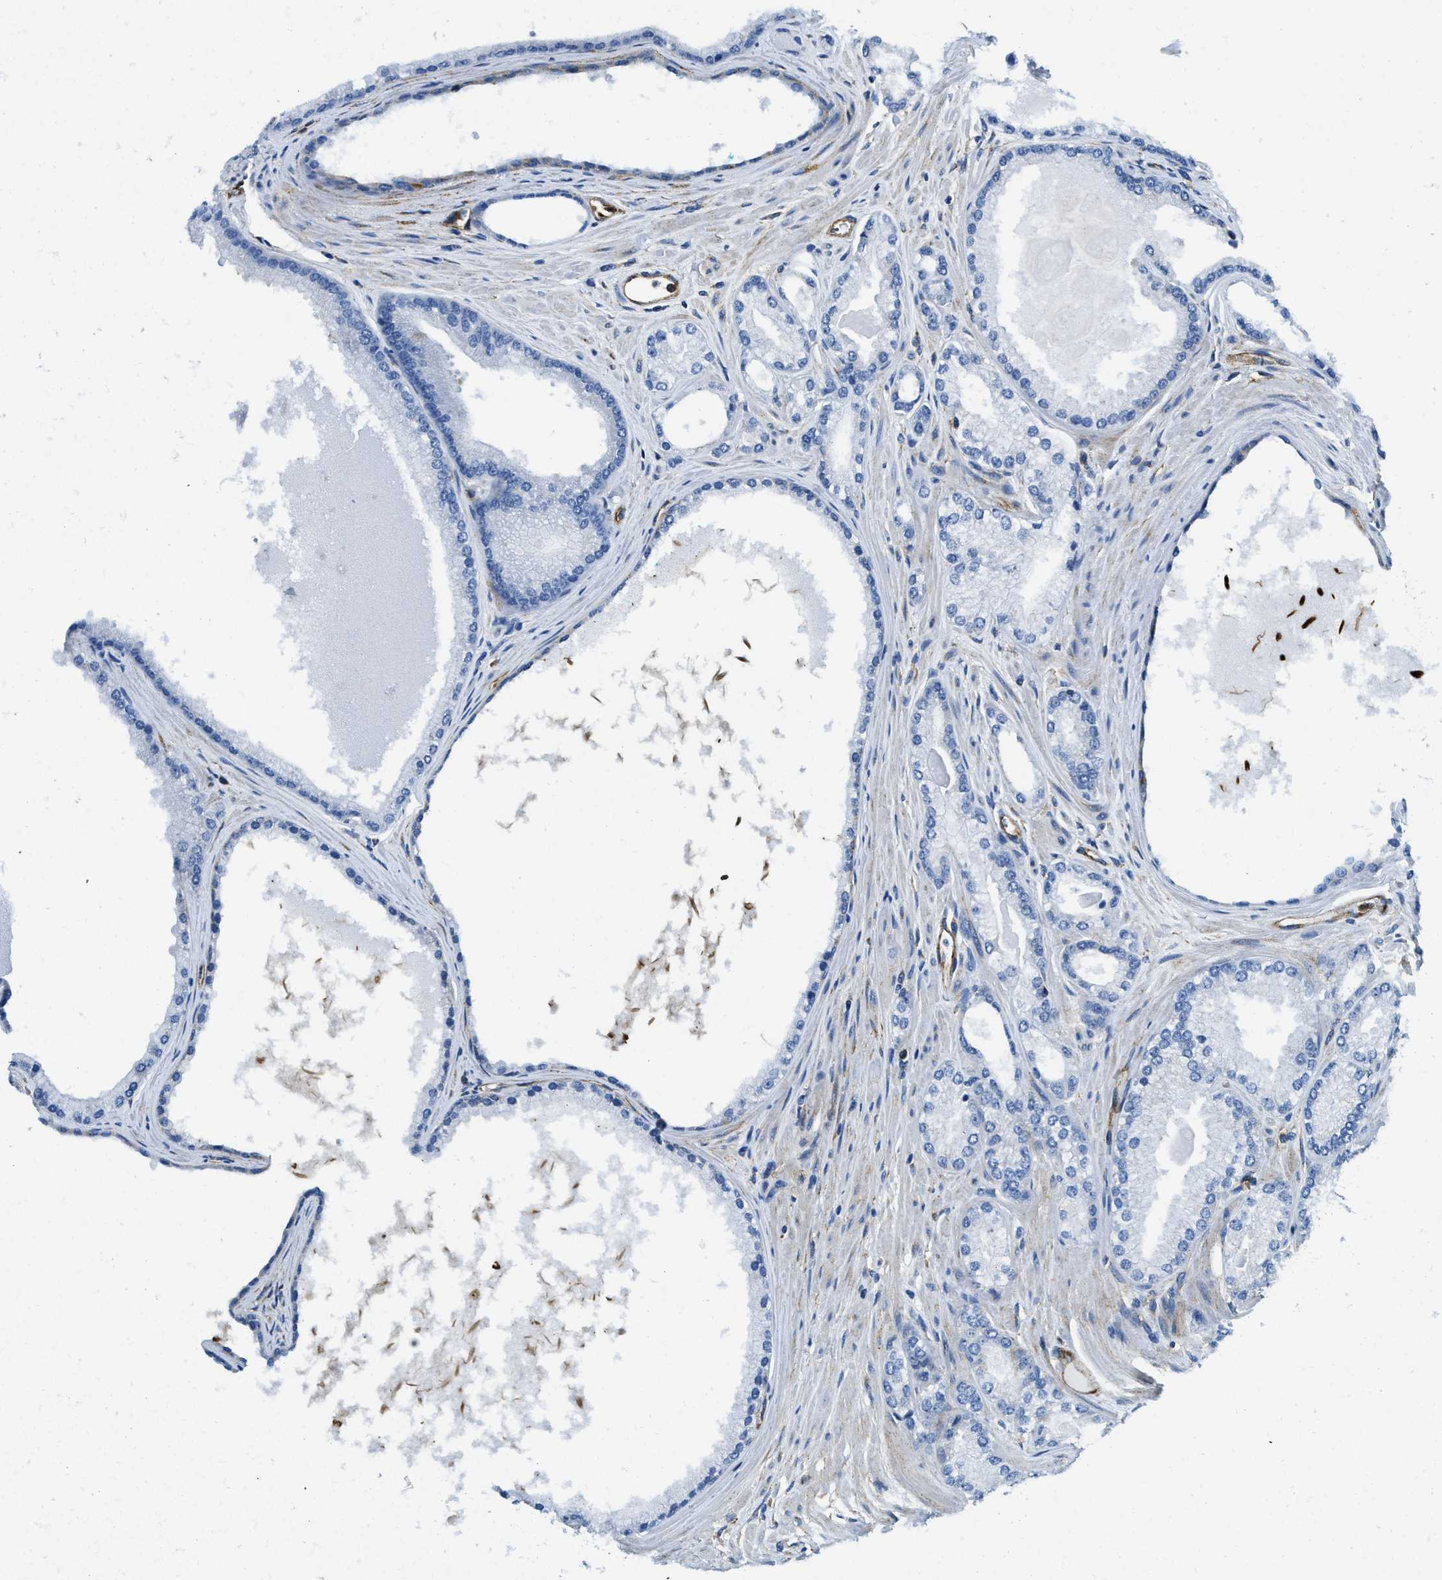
{"staining": {"intensity": "negative", "quantity": "none", "location": "none"}, "tissue": "prostate cancer", "cell_type": "Tumor cells", "image_type": "cancer", "snomed": [{"axis": "morphology", "description": "Adenocarcinoma, High grade"}, {"axis": "topography", "description": "Prostate"}], "caption": "This is an immunohistochemistry image of prostate cancer (adenocarcinoma (high-grade)). There is no staining in tumor cells.", "gene": "HIP1", "patient": {"sex": "male", "age": 71}}